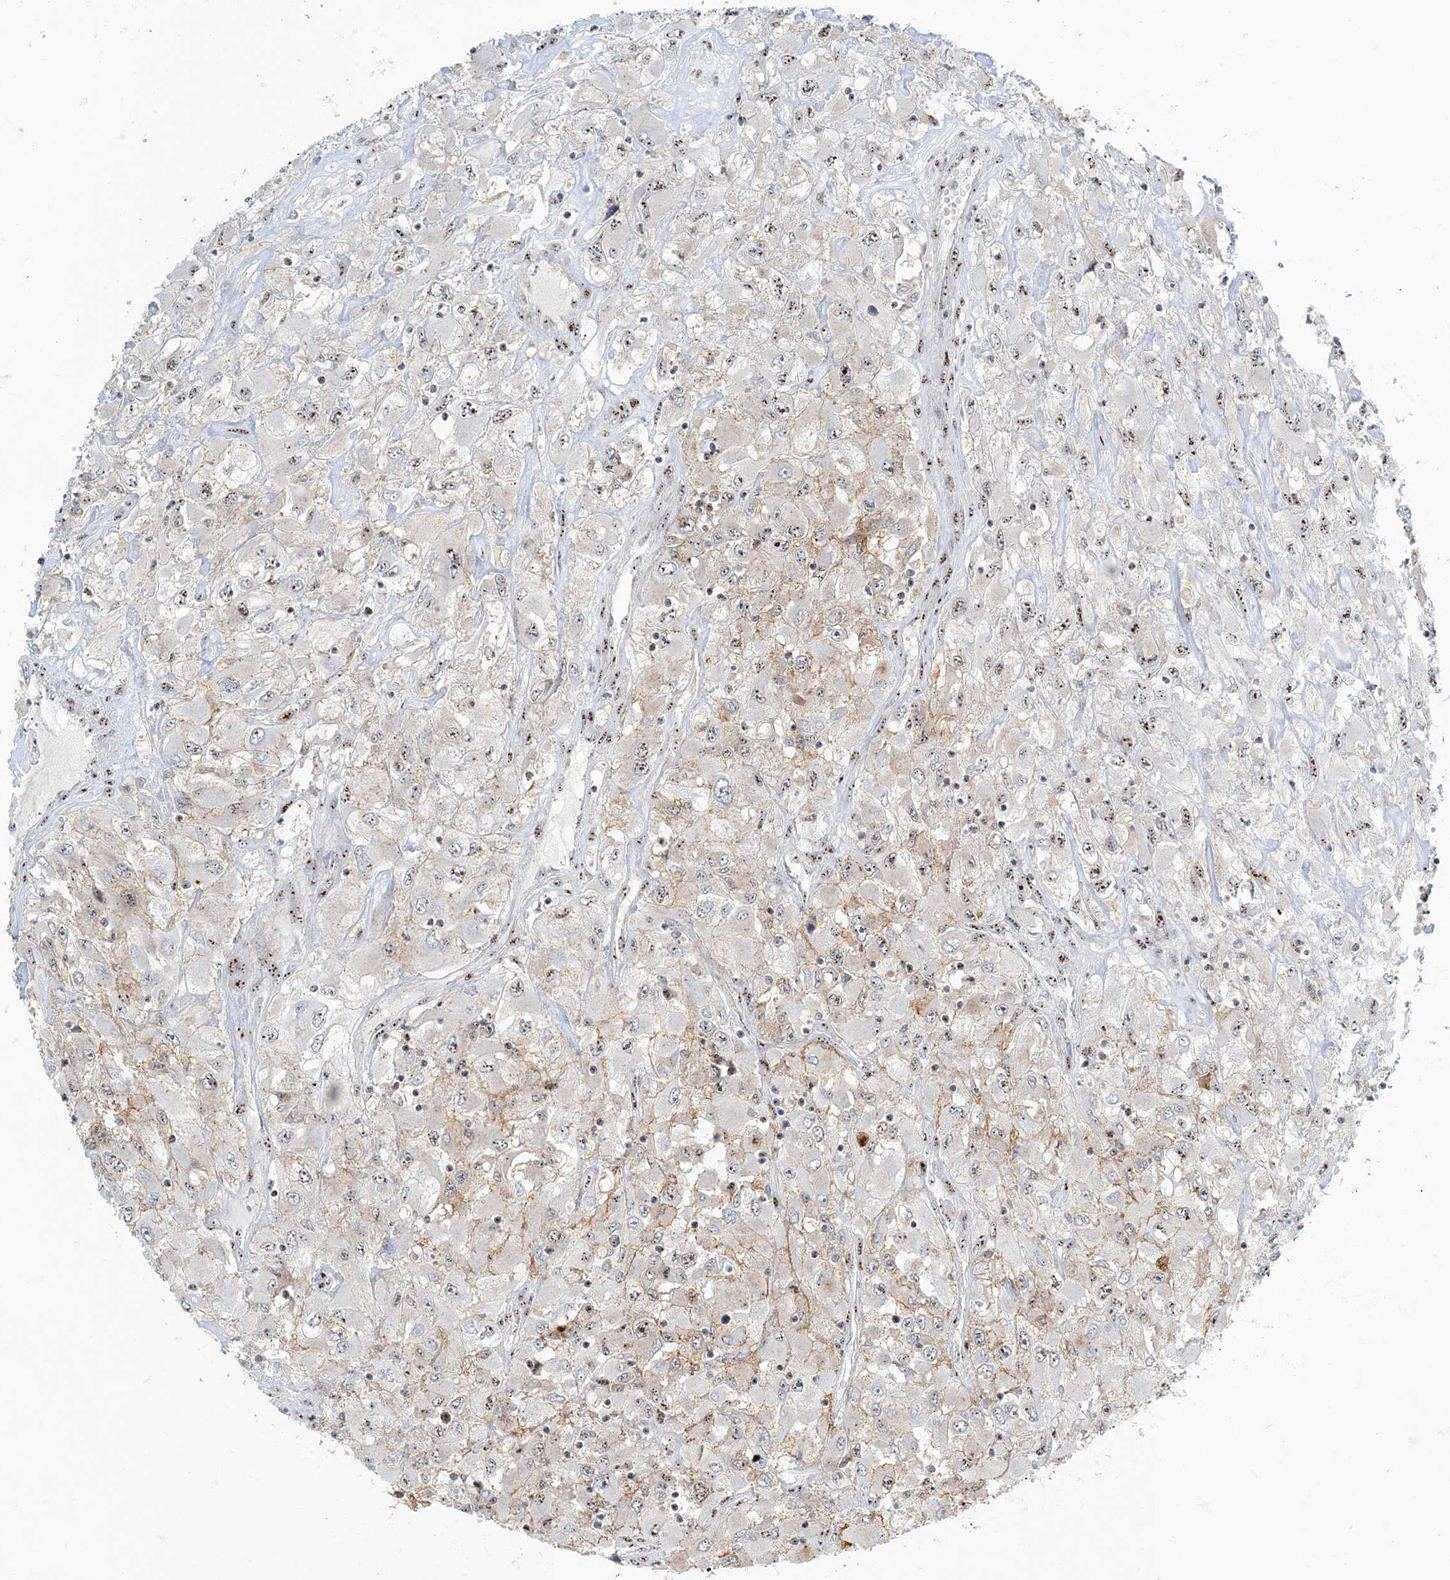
{"staining": {"intensity": "weak", "quantity": "25%-75%", "location": "nuclear"}, "tissue": "renal cancer", "cell_type": "Tumor cells", "image_type": "cancer", "snomed": [{"axis": "morphology", "description": "Adenocarcinoma, NOS"}, {"axis": "topography", "description": "Kidney"}], "caption": "Renal adenocarcinoma tissue shows weak nuclear expression in approximately 25%-75% of tumor cells, visualized by immunohistochemistry.", "gene": "MBD1", "patient": {"sex": "female", "age": 52}}